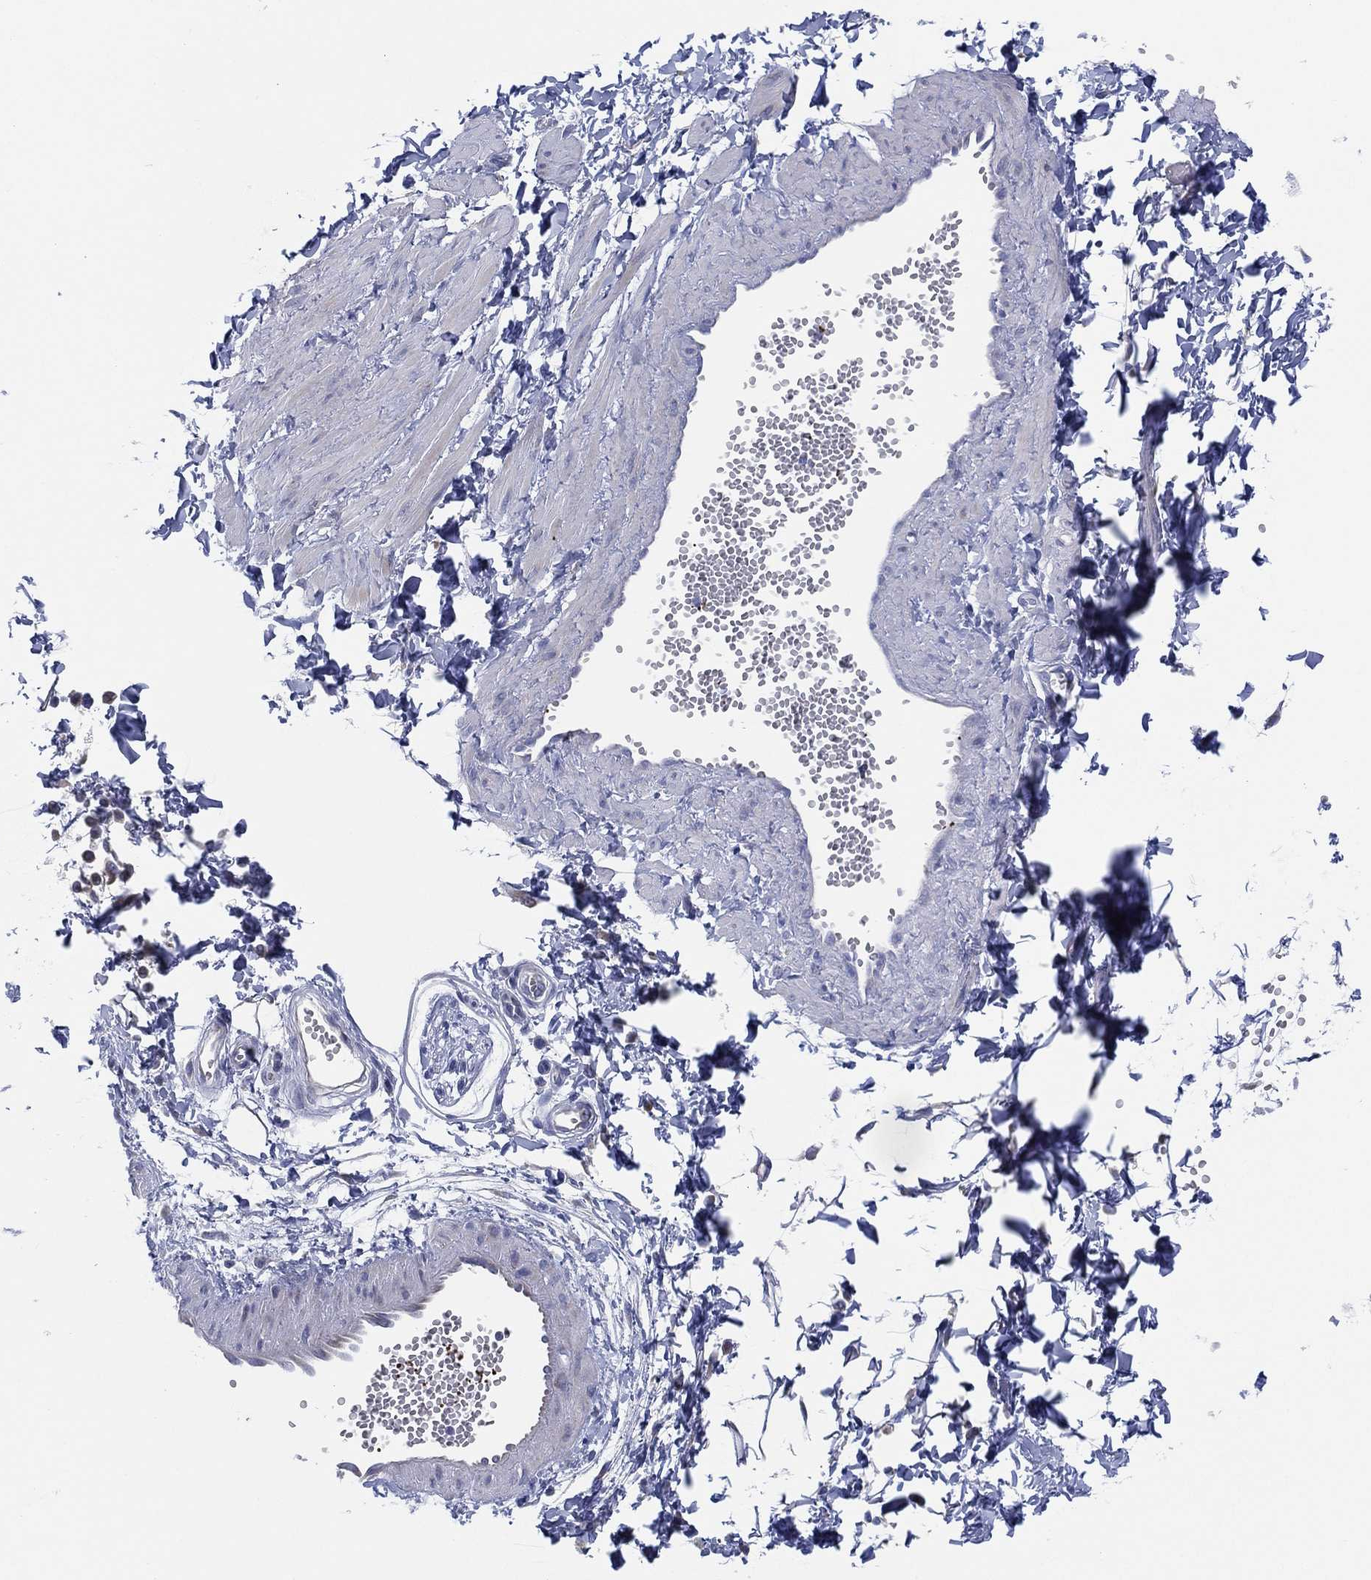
{"staining": {"intensity": "negative", "quantity": "none", "location": "none"}, "tissue": "adipose tissue", "cell_type": "Adipocytes", "image_type": "normal", "snomed": [{"axis": "morphology", "description": "Normal tissue, NOS"}, {"axis": "topography", "description": "Smooth muscle"}, {"axis": "topography", "description": "Peripheral nerve tissue"}], "caption": "The immunohistochemistry (IHC) histopathology image has no significant expression in adipocytes of adipose tissue. The staining was performed using DAB (3,3'-diaminobenzidine) to visualize the protein expression in brown, while the nuclei were stained in blue with hematoxylin (Magnification: 20x).", "gene": "TMEM40", "patient": {"sex": "male", "age": 22}}